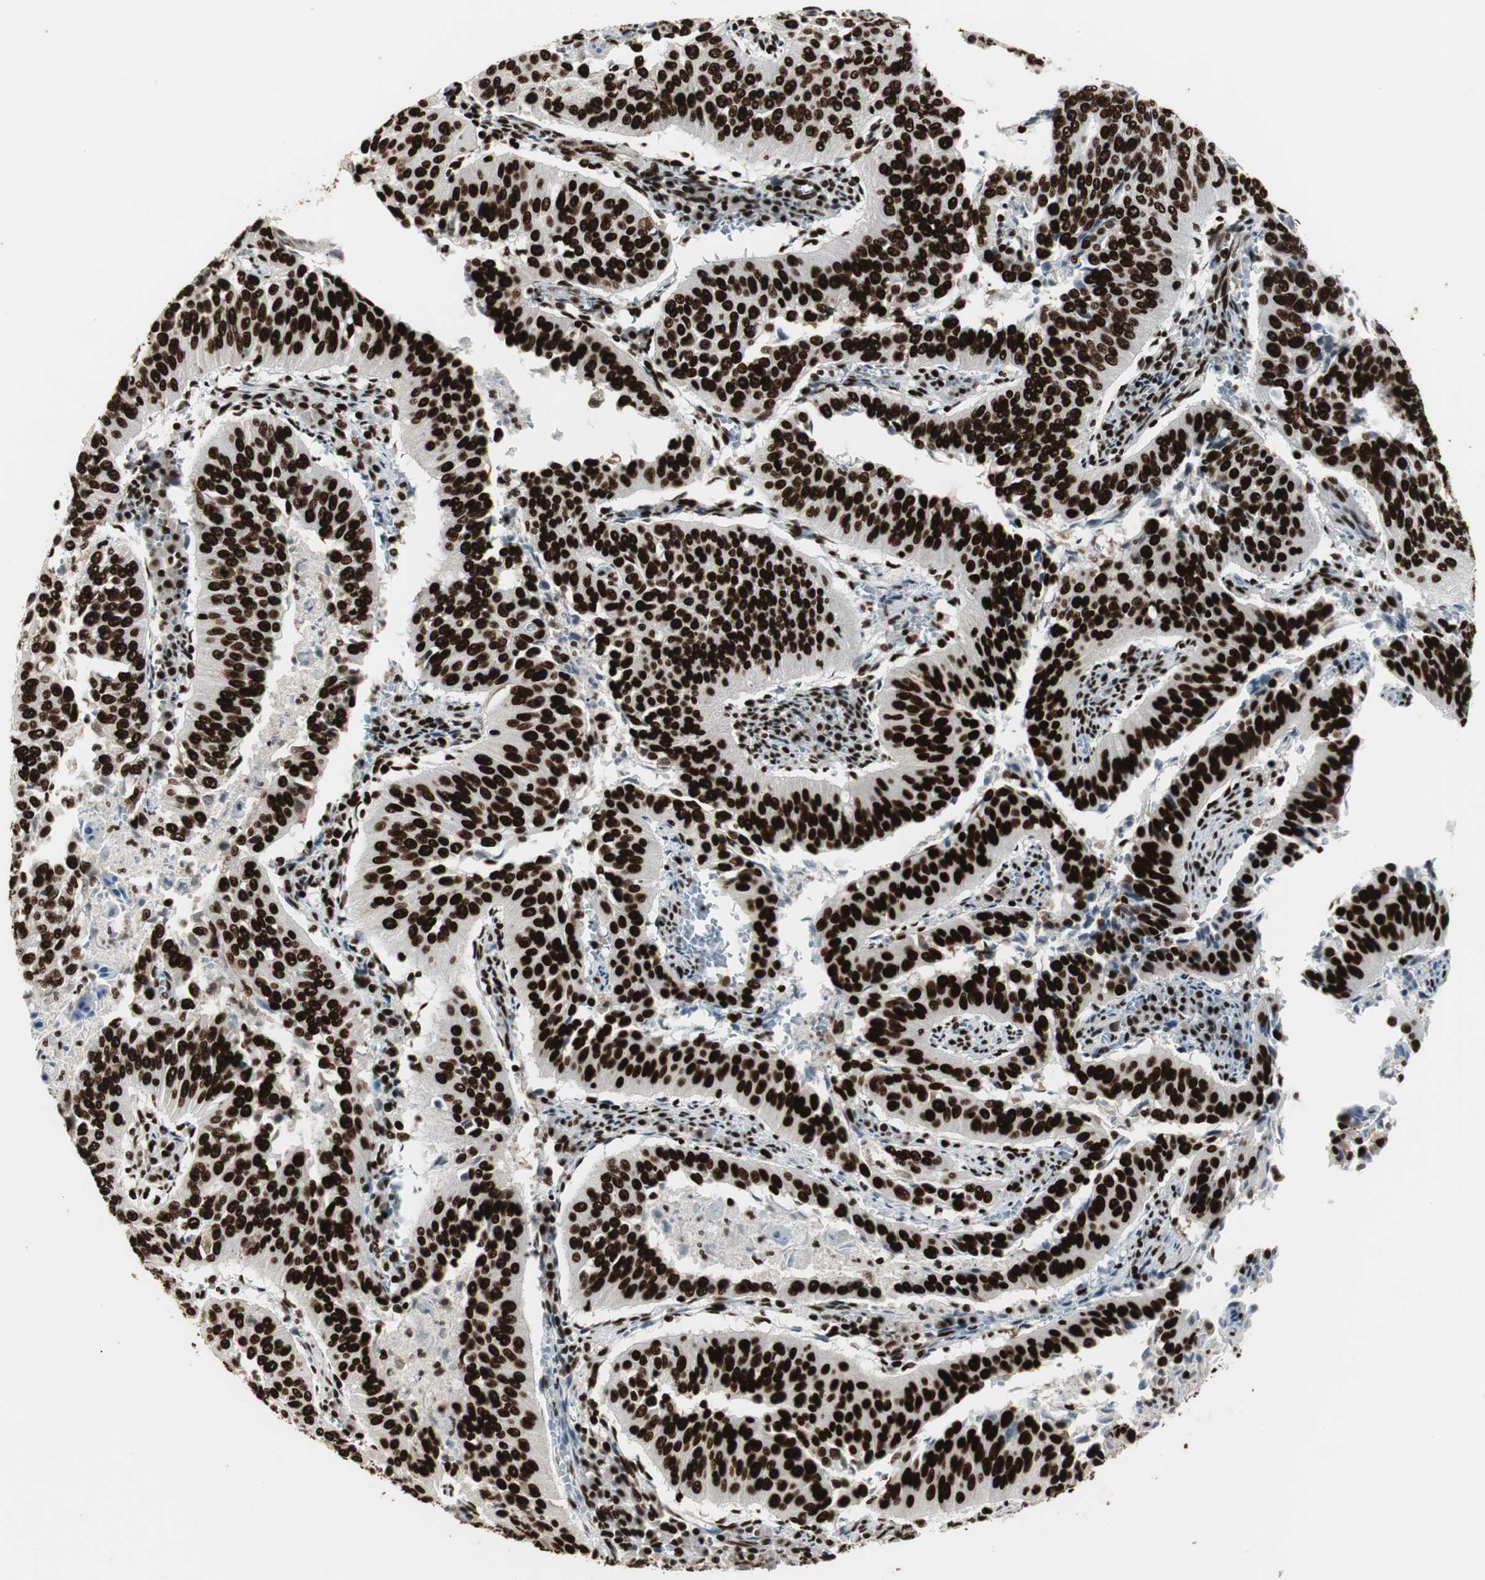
{"staining": {"intensity": "strong", "quantity": ">75%", "location": "nuclear"}, "tissue": "cervical cancer", "cell_type": "Tumor cells", "image_type": "cancer", "snomed": [{"axis": "morphology", "description": "Squamous cell carcinoma, NOS"}, {"axis": "topography", "description": "Cervix"}], "caption": "Protein expression analysis of cervical squamous cell carcinoma reveals strong nuclear positivity in about >75% of tumor cells.", "gene": "MTA2", "patient": {"sex": "female", "age": 39}}